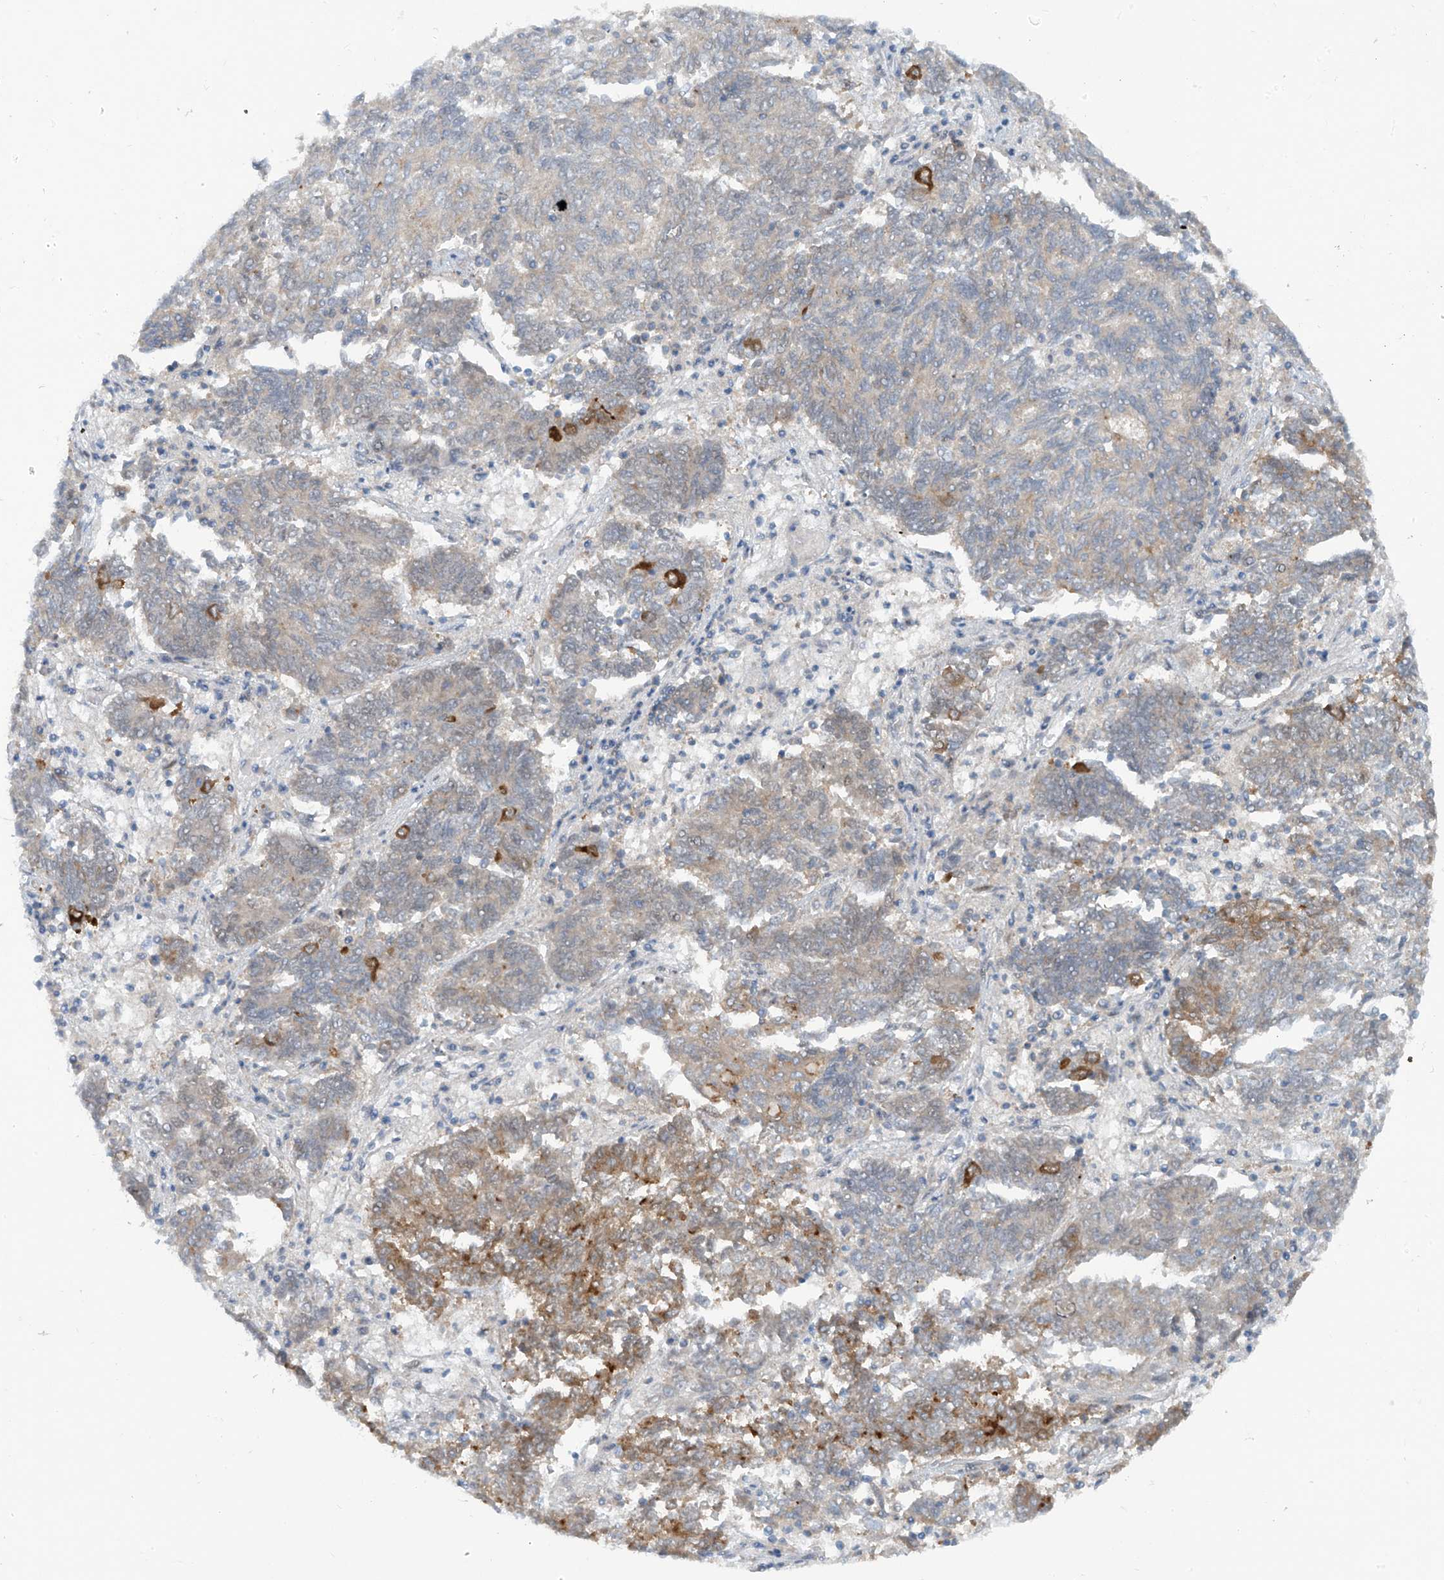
{"staining": {"intensity": "moderate", "quantity": "<25%", "location": "cytoplasmic/membranous"}, "tissue": "endometrial cancer", "cell_type": "Tumor cells", "image_type": "cancer", "snomed": [{"axis": "morphology", "description": "Adenocarcinoma, NOS"}, {"axis": "topography", "description": "Endometrium"}], "caption": "Protein staining of endometrial adenocarcinoma tissue displays moderate cytoplasmic/membranous staining in about <25% of tumor cells. Nuclei are stained in blue.", "gene": "FSD1L", "patient": {"sex": "female", "age": 80}}